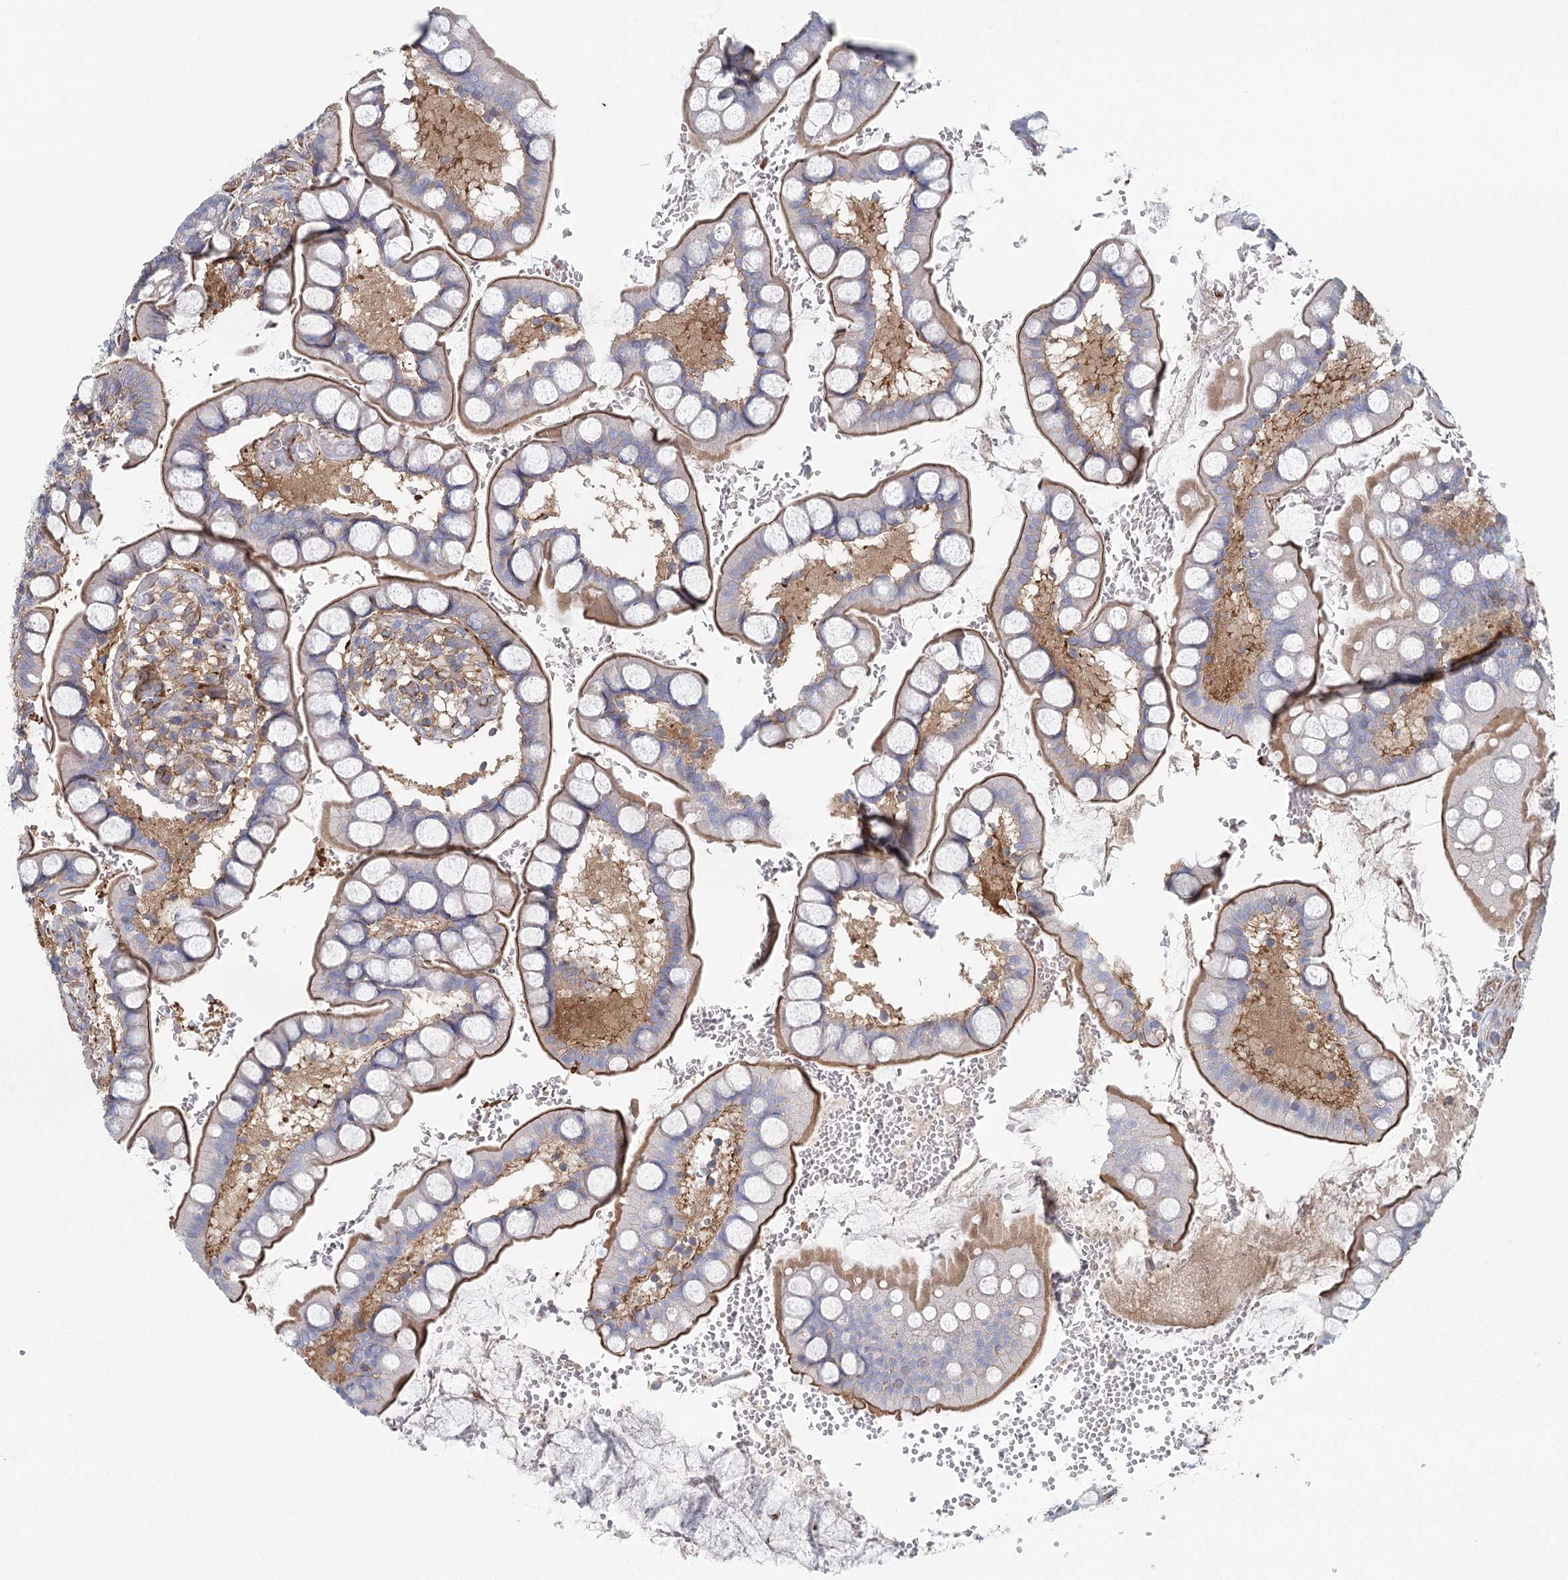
{"staining": {"intensity": "moderate", "quantity": "25%-75%", "location": "cytoplasmic/membranous"}, "tissue": "small intestine", "cell_type": "Glandular cells", "image_type": "normal", "snomed": [{"axis": "morphology", "description": "Normal tissue, NOS"}, {"axis": "topography", "description": "Small intestine"}], "caption": "Protein positivity by immunohistochemistry exhibits moderate cytoplasmic/membranous positivity in about 25%-75% of glandular cells in normal small intestine.", "gene": "IFT46", "patient": {"sex": "male", "age": 52}}